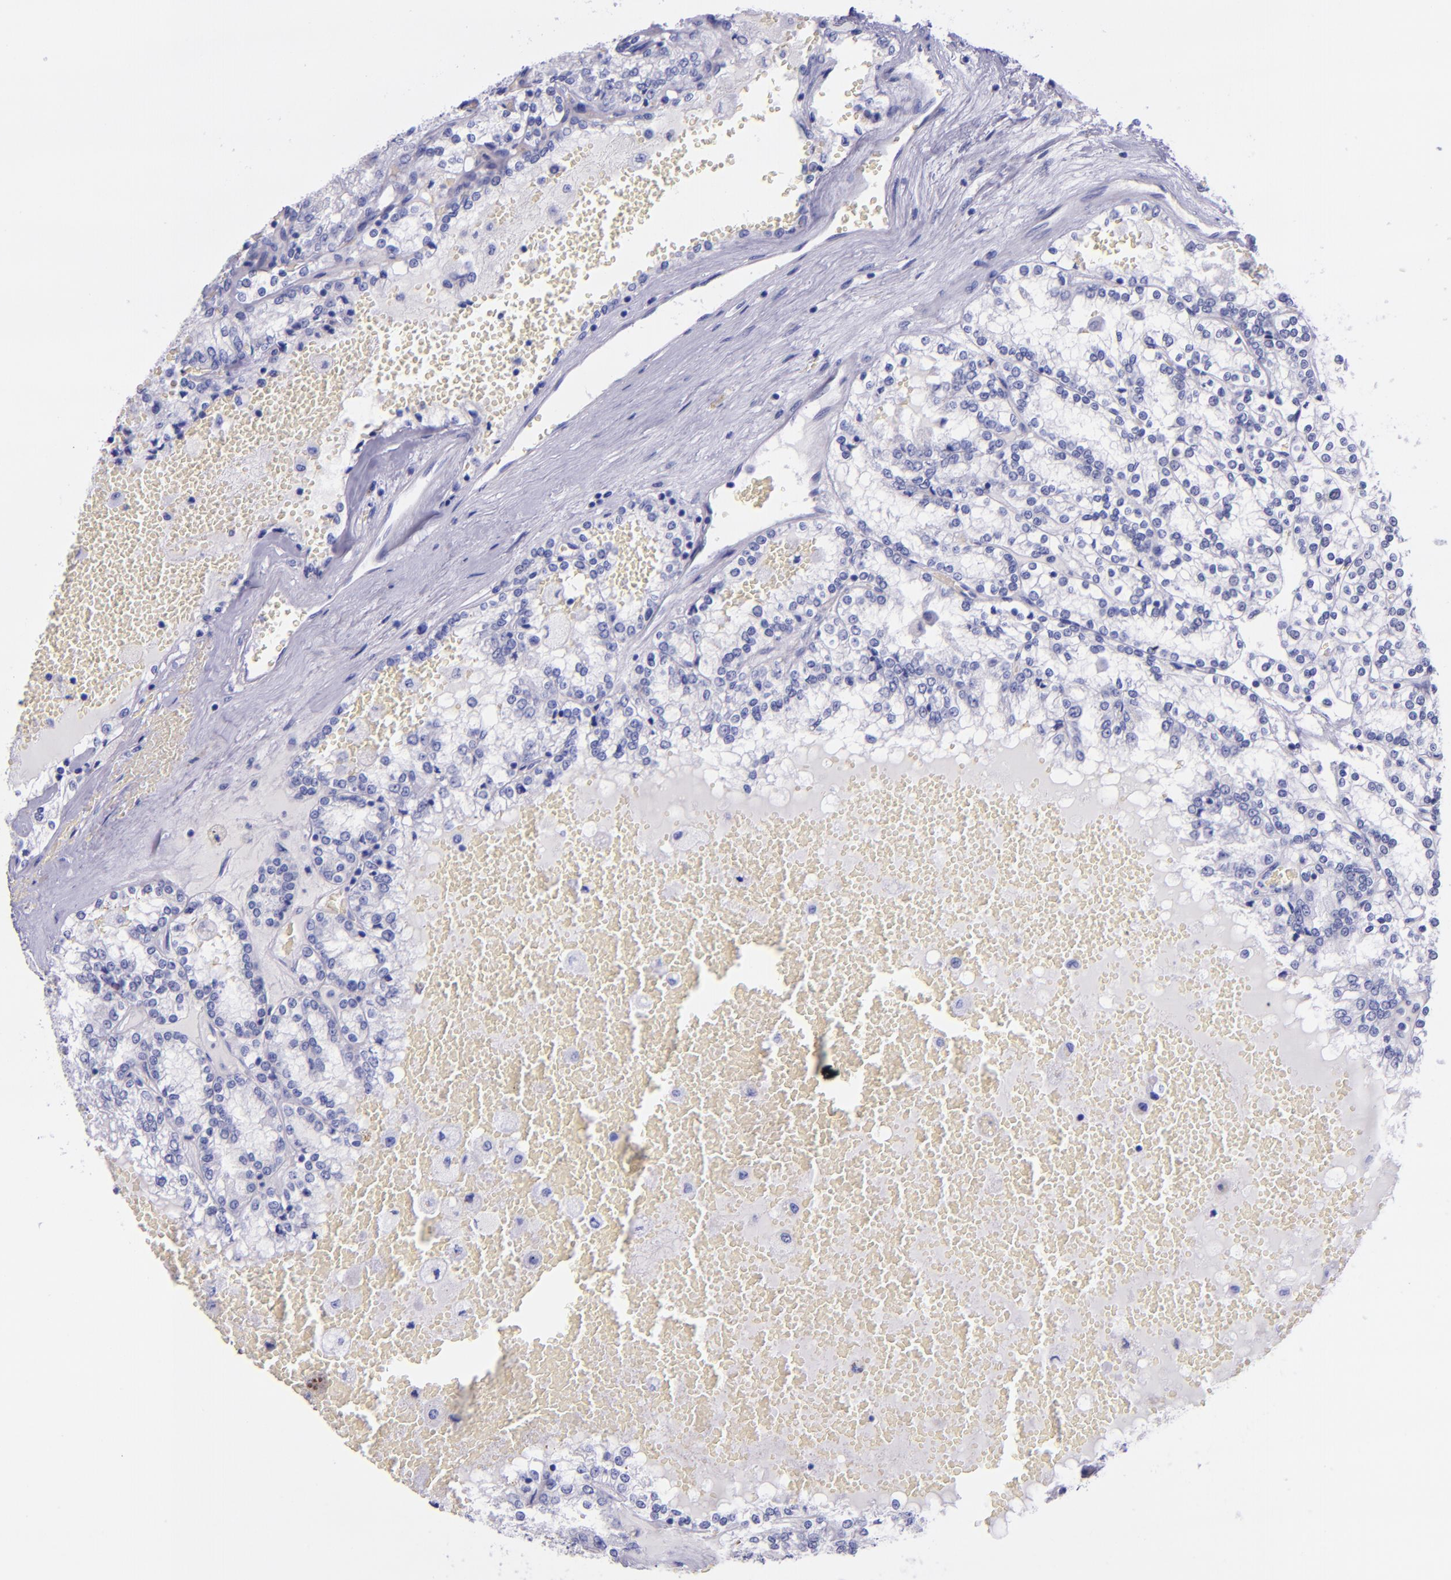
{"staining": {"intensity": "negative", "quantity": "none", "location": "none"}, "tissue": "renal cancer", "cell_type": "Tumor cells", "image_type": "cancer", "snomed": [{"axis": "morphology", "description": "Adenocarcinoma, NOS"}, {"axis": "topography", "description": "Kidney"}], "caption": "Tumor cells are negative for brown protein staining in renal cancer.", "gene": "SLPI", "patient": {"sex": "female", "age": 56}}